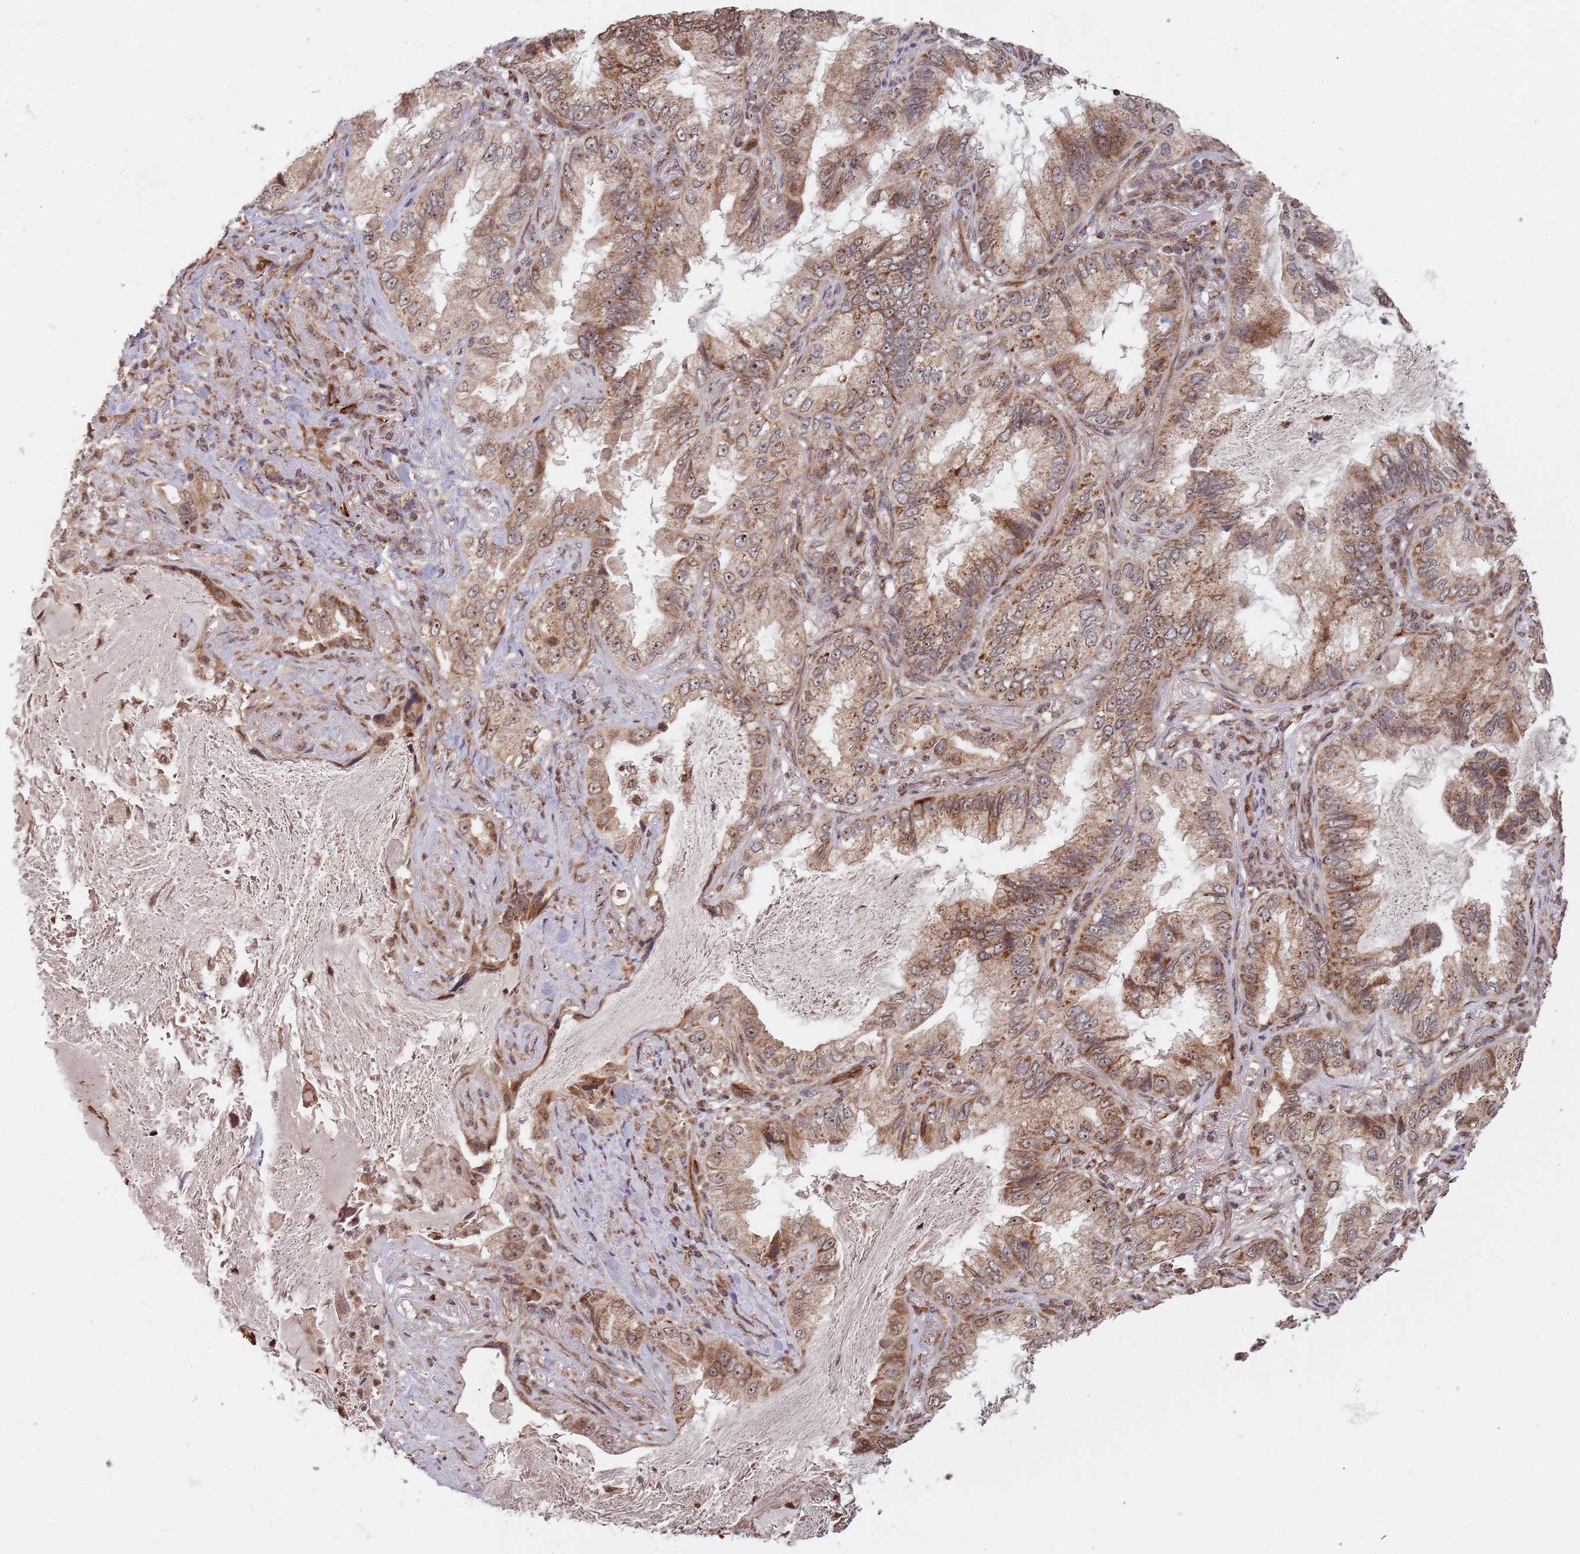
{"staining": {"intensity": "moderate", "quantity": ">75%", "location": "cytoplasmic/membranous,nuclear"}, "tissue": "lung cancer", "cell_type": "Tumor cells", "image_type": "cancer", "snomed": [{"axis": "morphology", "description": "Adenocarcinoma, NOS"}, {"axis": "topography", "description": "Lung"}], "caption": "Tumor cells demonstrate medium levels of moderate cytoplasmic/membranous and nuclear staining in approximately >75% of cells in lung cancer (adenocarcinoma).", "gene": "DCHS1", "patient": {"sex": "female", "age": 69}}